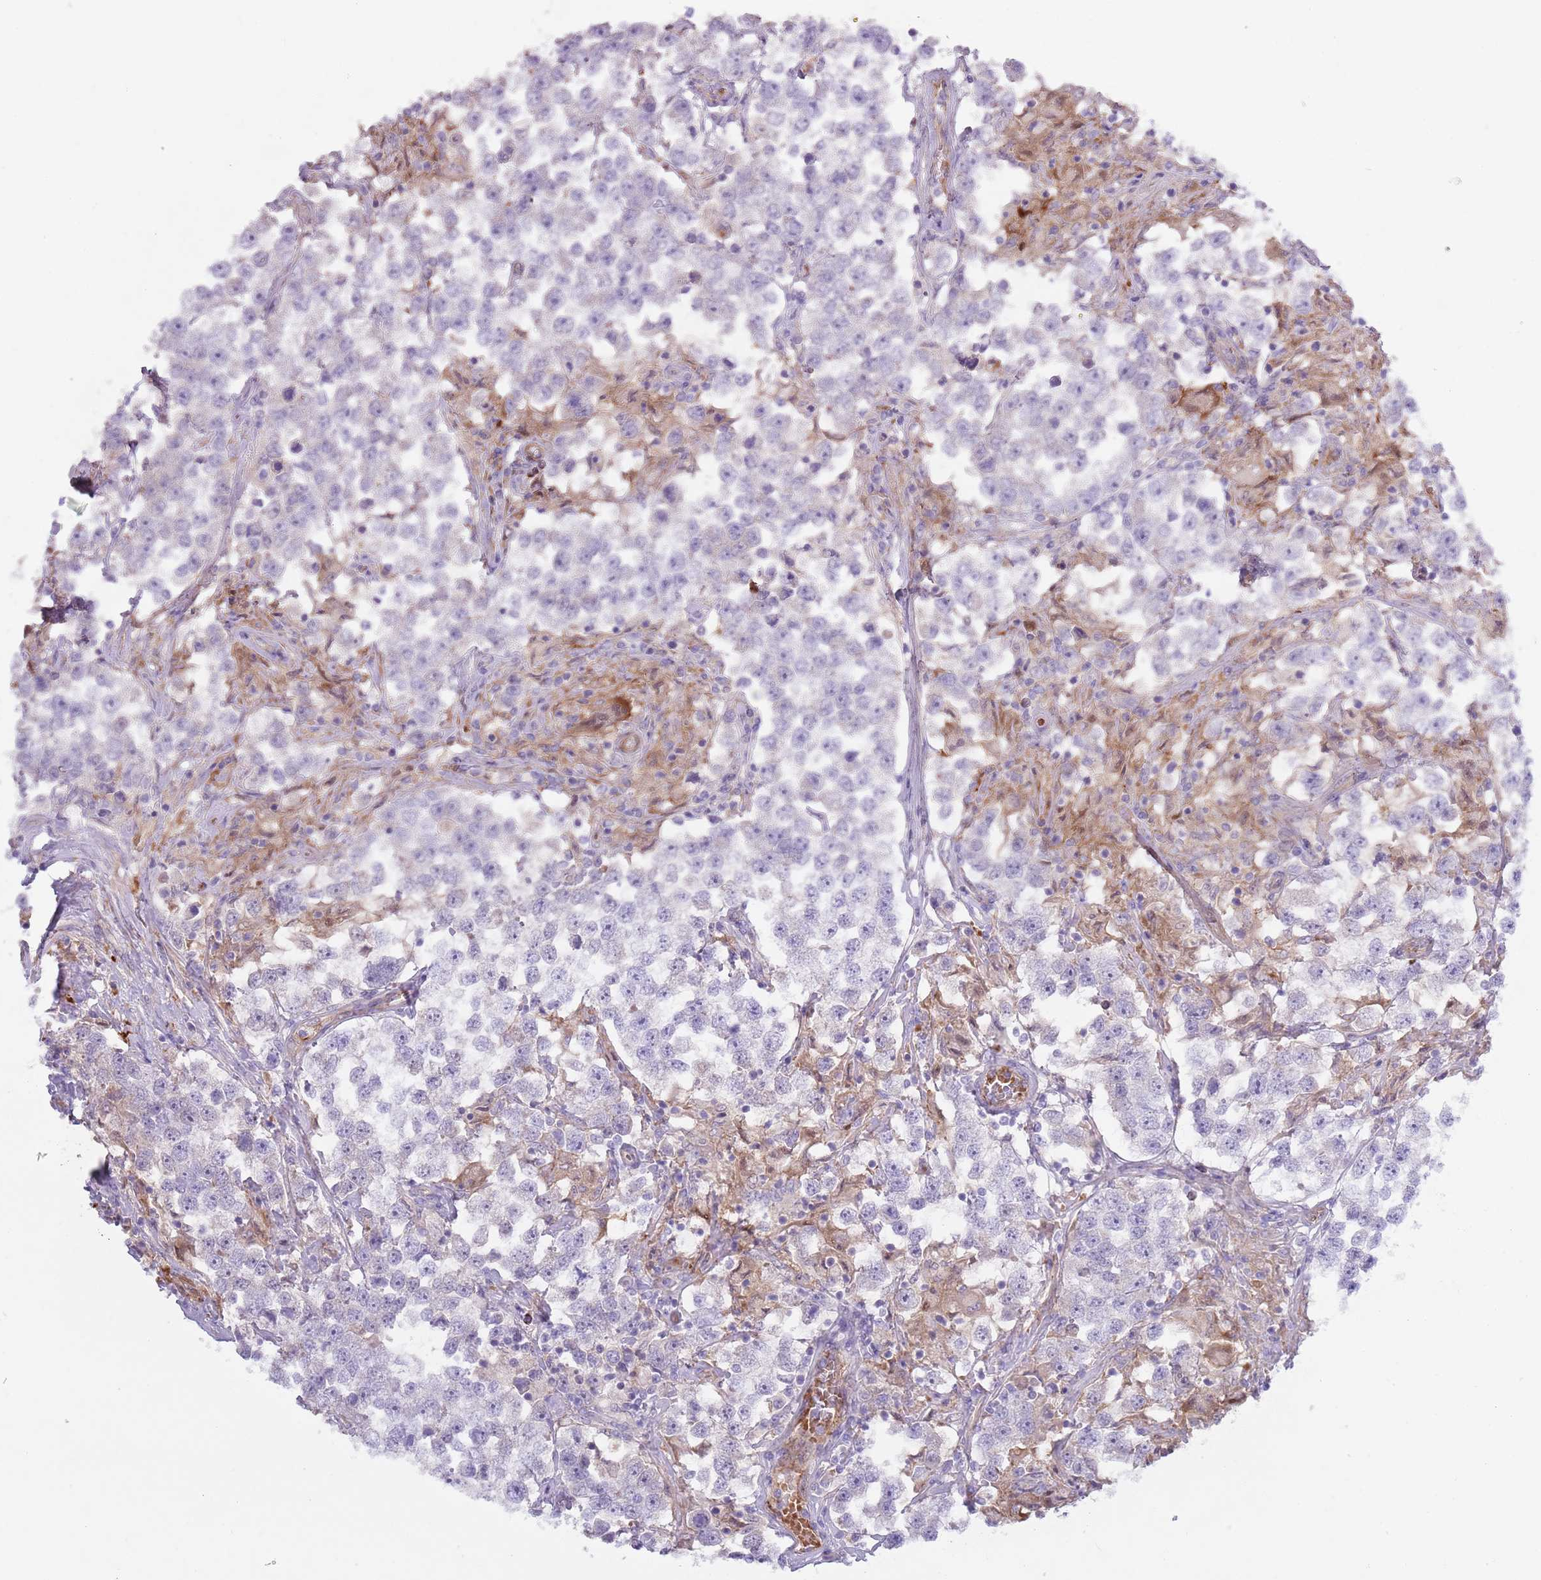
{"staining": {"intensity": "negative", "quantity": "none", "location": "none"}, "tissue": "testis cancer", "cell_type": "Tumor cells", "image_type": "cancer", "snomed": [{"axis": "morphology", "description": "Seminoma, NOS"}, {"axis": "topography", "description": "Testis"}], "caption": "Immunohistochemistry (IHC) image of neoplastic tissue: testis cancer stained with DAB reveals no significant protein expression in tumor cells.", "gene": "TINAGL1", "patient": {"sex": "male", "age": 46}}